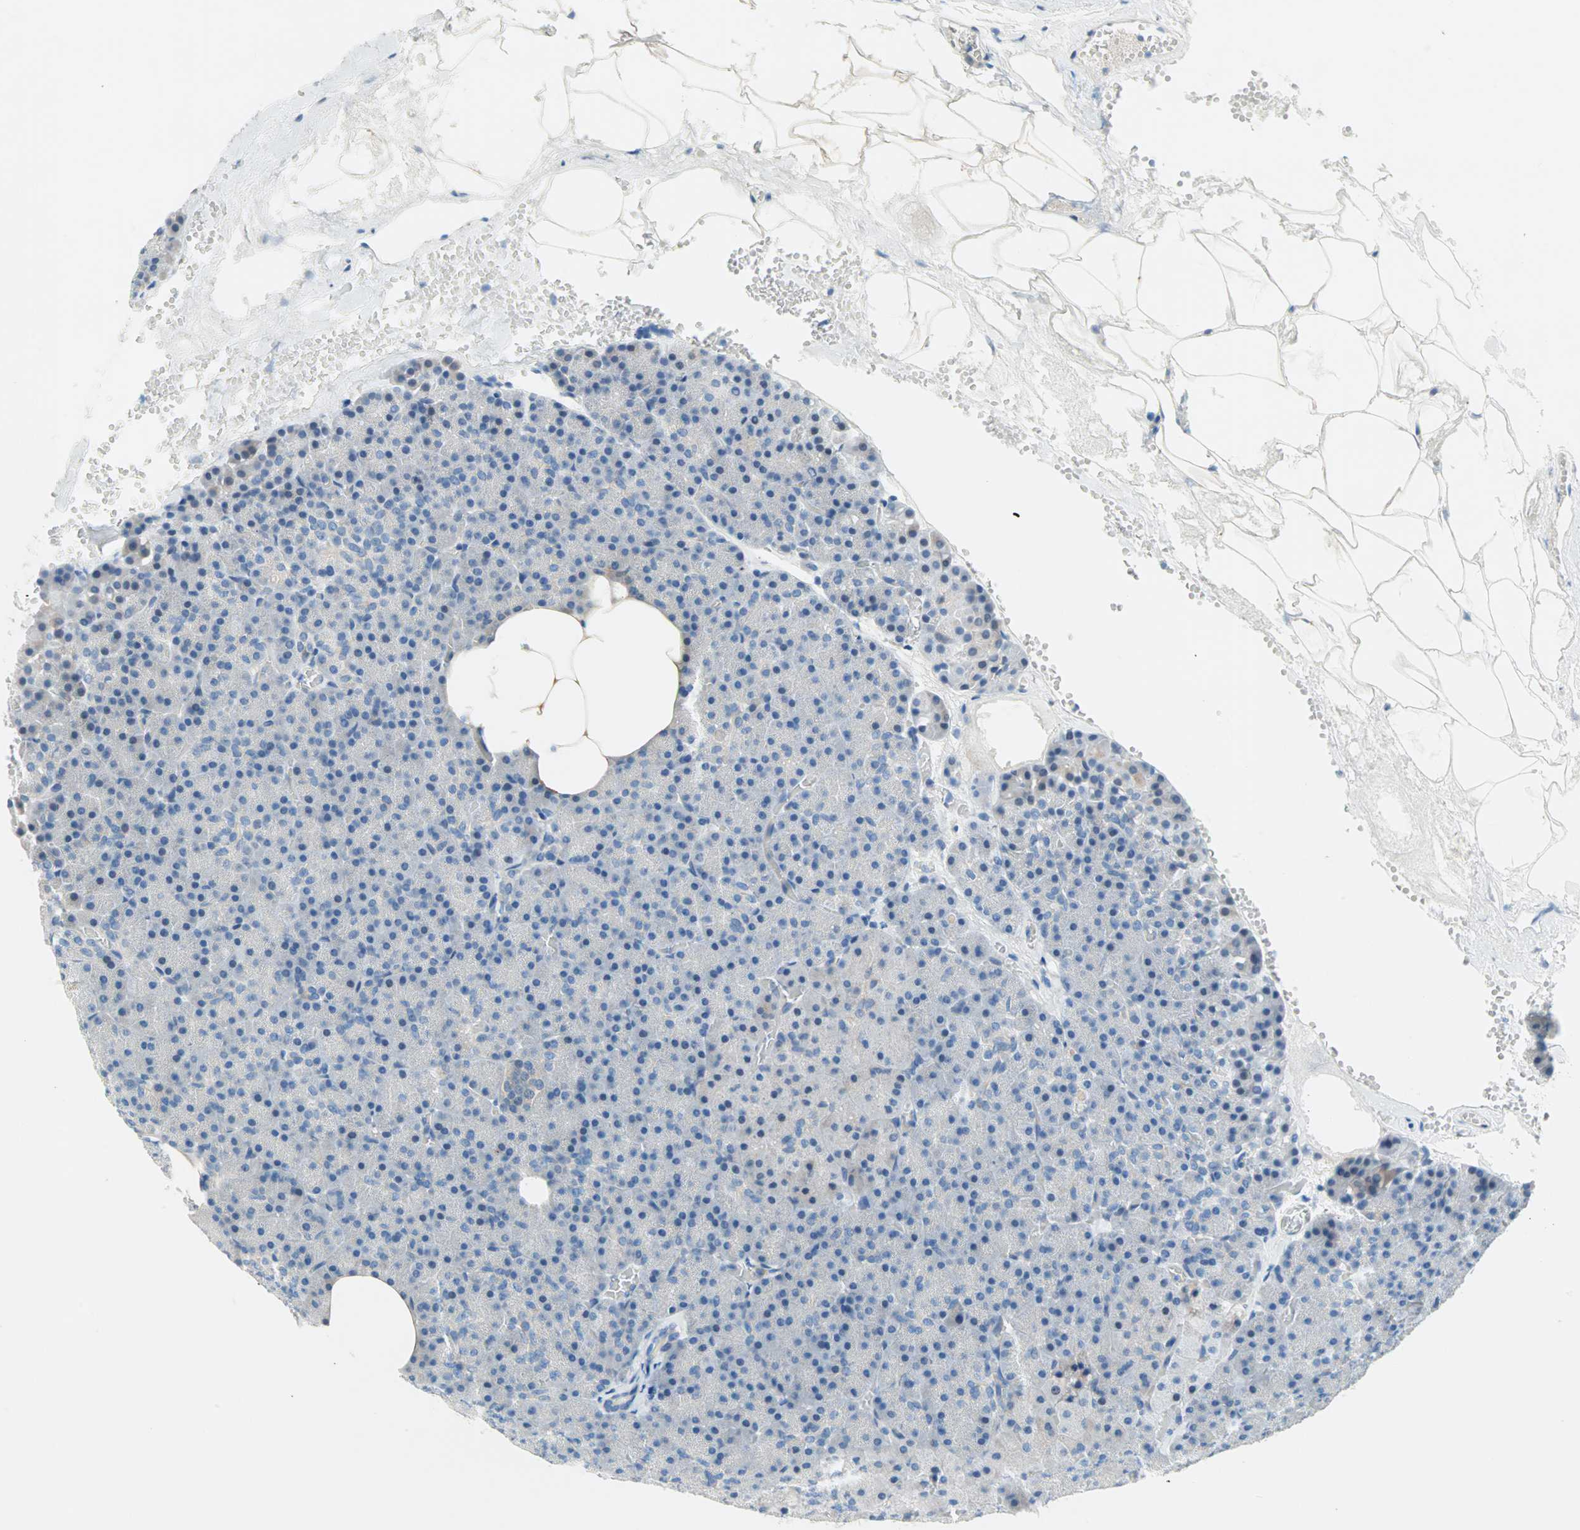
{"staining": {"intensity": "negative", "quantity": "none", "location": "none"}, "tissue": "pancreas", "cell_type": "Exocrine glandular cells", "image_type": "normal", "snomed": [{"axis": "morphology", "description": "Normal tissue, NOS"}, {"axis": "topography", "description": "Pancreas"}], "caption": "Immunohistochemistry of normal human pancreas displays no positivity in exocrine glandular cells.", "gene": "TMEM163", "patient": {"sex": "female", "age": 35}}